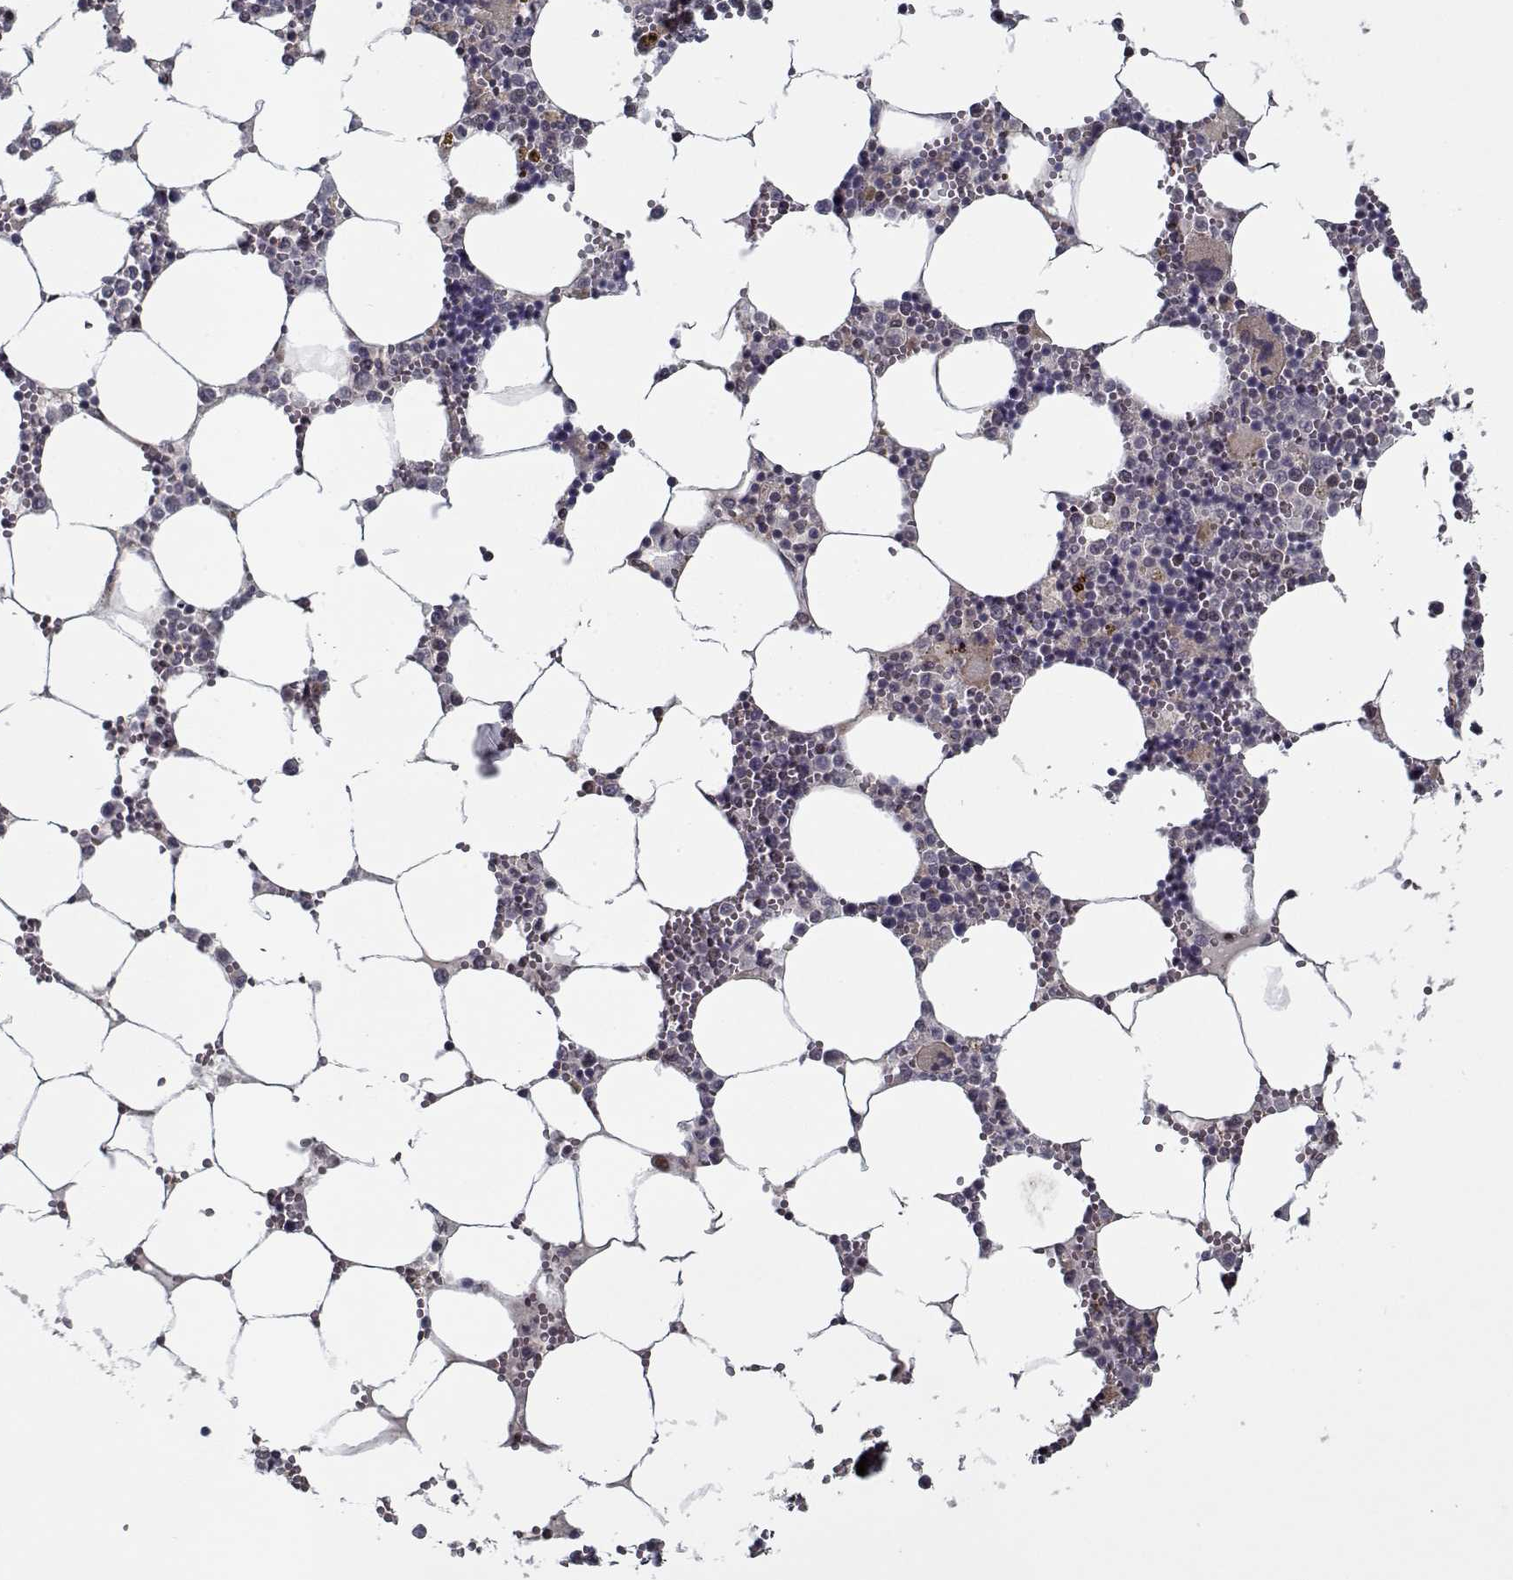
{"staining": {"intensity": "negative", "quantity": "none", "location": "none"}, "tissue": "bone marrow", "cell_type": "Hematopoietic cells", "image_type": "normal", "snomed": [{"axis": "morphology", "description": "Normal tissue, NOS"}, {"axis": "topography", "description": "Bone marrow"}], "caption": "Immunohistochemistry of benign bone marrow demonstrates no expression in hematopoietic cells. (DAB immunohistochemistry visualized using brightfield microscopy, high magnification).", "gene": "NLK", "patient": {"sex": "male", "age": 54}}